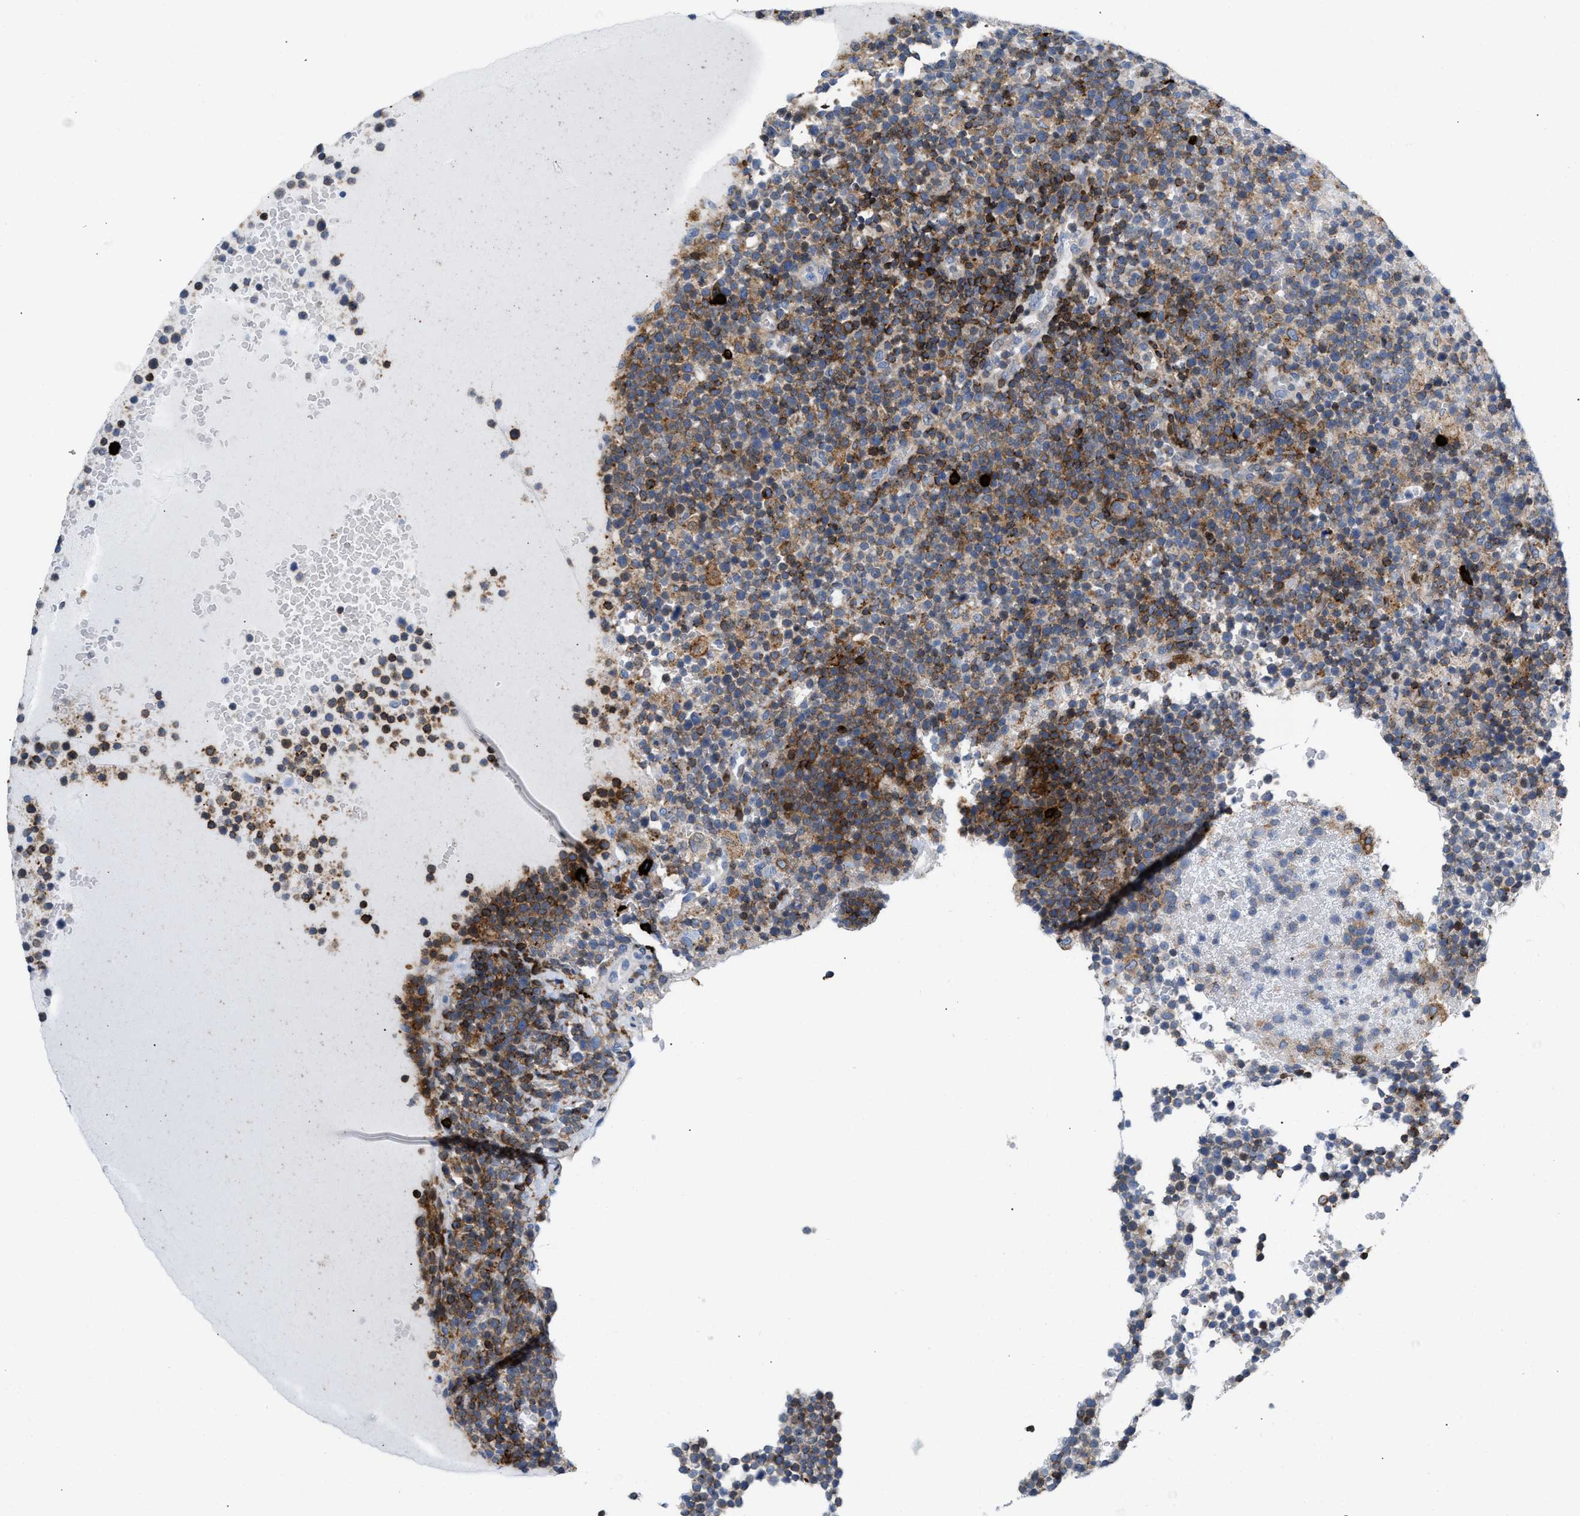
{"staining": {"intensity": "moderate", "quantity": ">75%", "location": "cytoplasmic/membranous"}, "tissue": "lymphoma", "cell_type": "Tumor cells", "image_type": "cancer", "snomed": [{"axis": "morphology", "description": "Malignant lymphoma, non-Hodgkin's type, High grade"}, {"axis": "topography", "description": "Lymph node"}], "caption": "Brown immunohistochemical staining in human malignant lymphoma, non-Hodgkin's type (high-grade) exhibits moderate cytoplasmic/membranous expression in about >75% of tumor cells.", "gene": "ATP9A", "patient": {"sex": "male", "age": 61}}